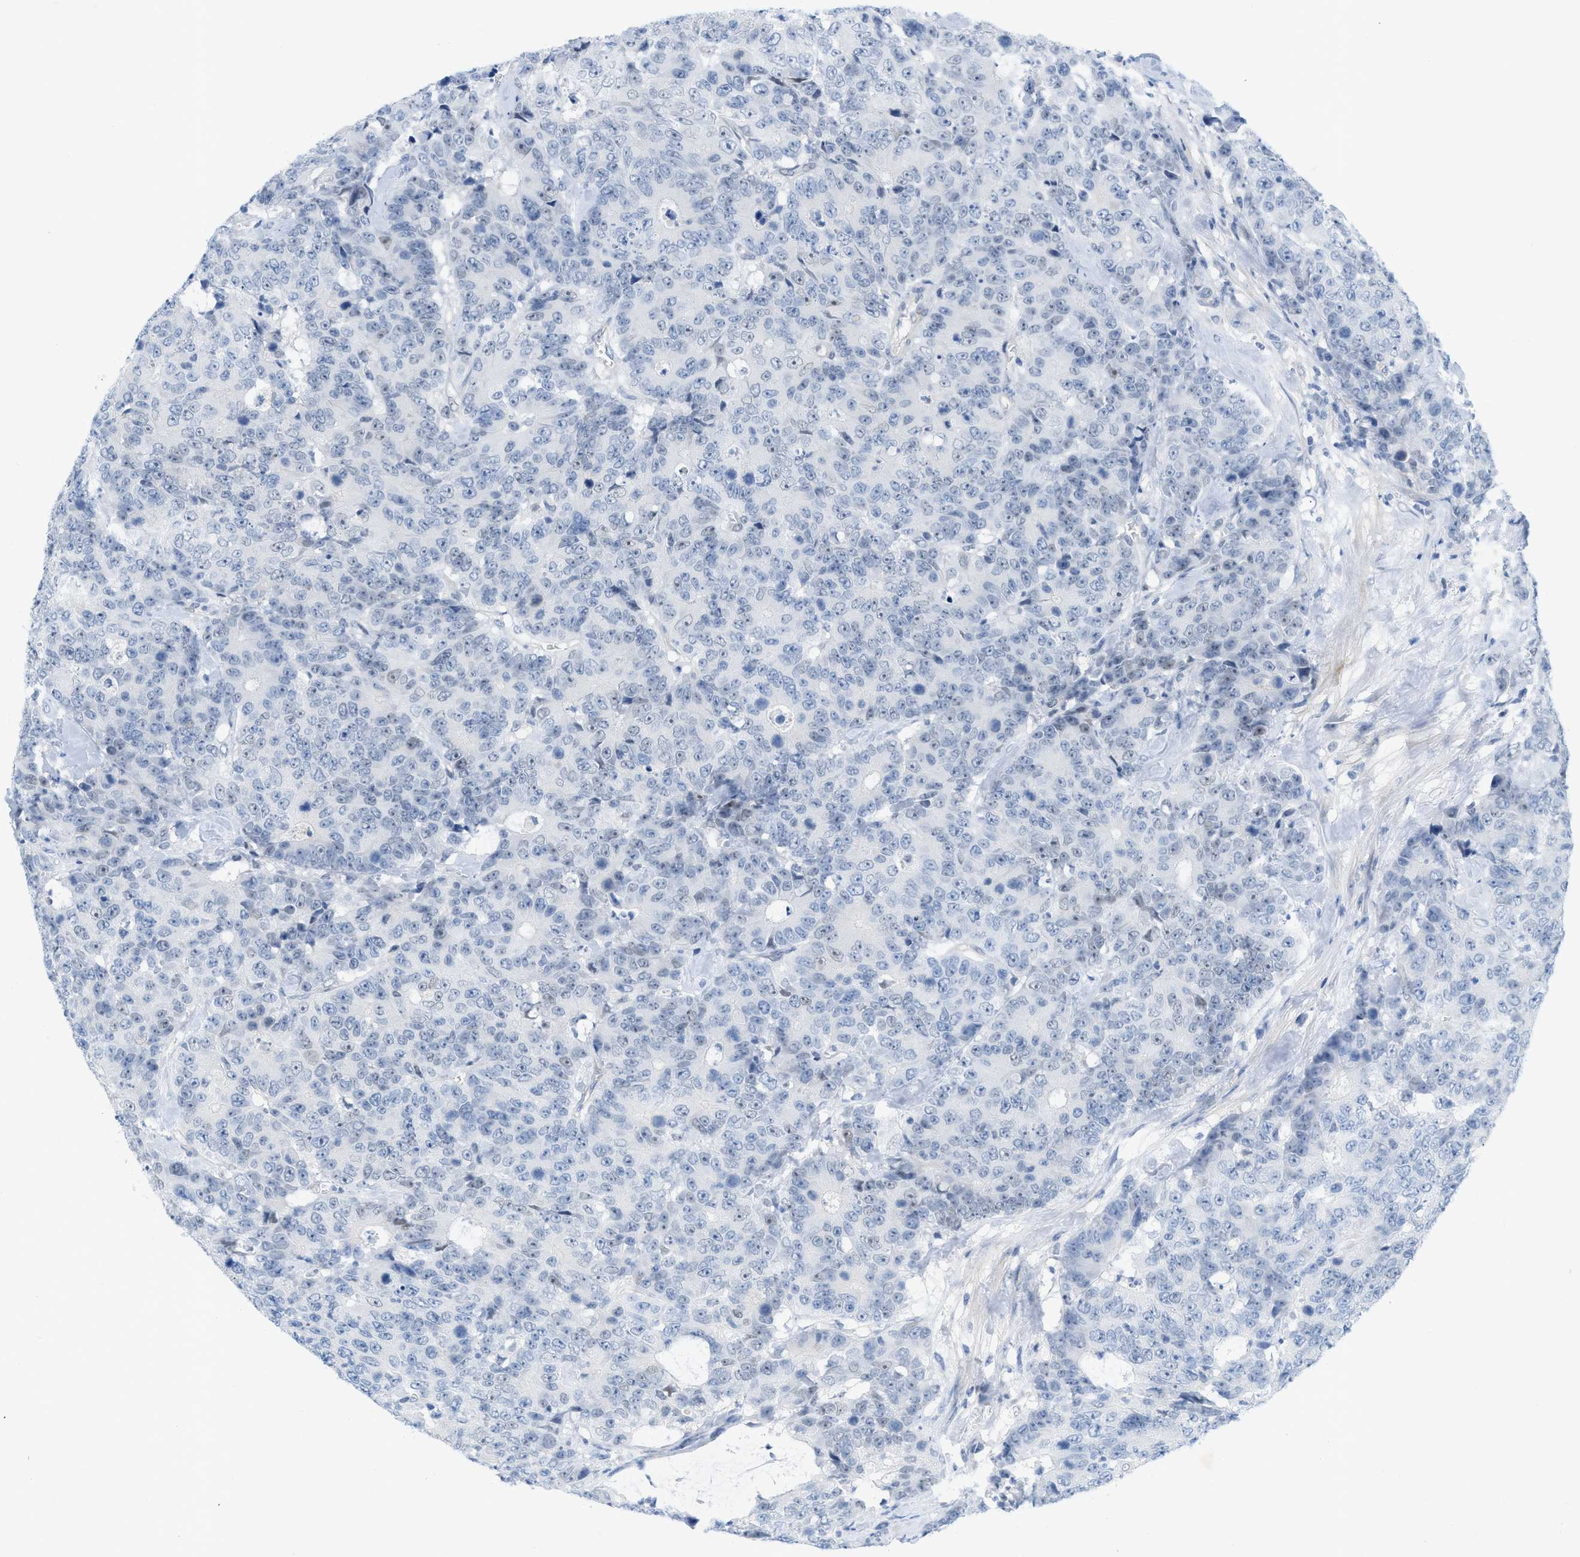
{"staining": {"intensity": "negative", "quantity": "none", "location": "none"}, "tissue": "colorectal cancer", "cell_type": "Tumor cells", "image_type": "cancer", "snomed": [{"axis": "morphology", "description": "Adenocarcinoma, NOS"}, {"axis": "topography", "description": "Colon"}], "caption": "Immunohistochemical staining of adenocarcinoma (colorectal) shows no significant staining in tumor cells.", "gene": "HLTF", "patient": {"sex": "female", "age": 86}}